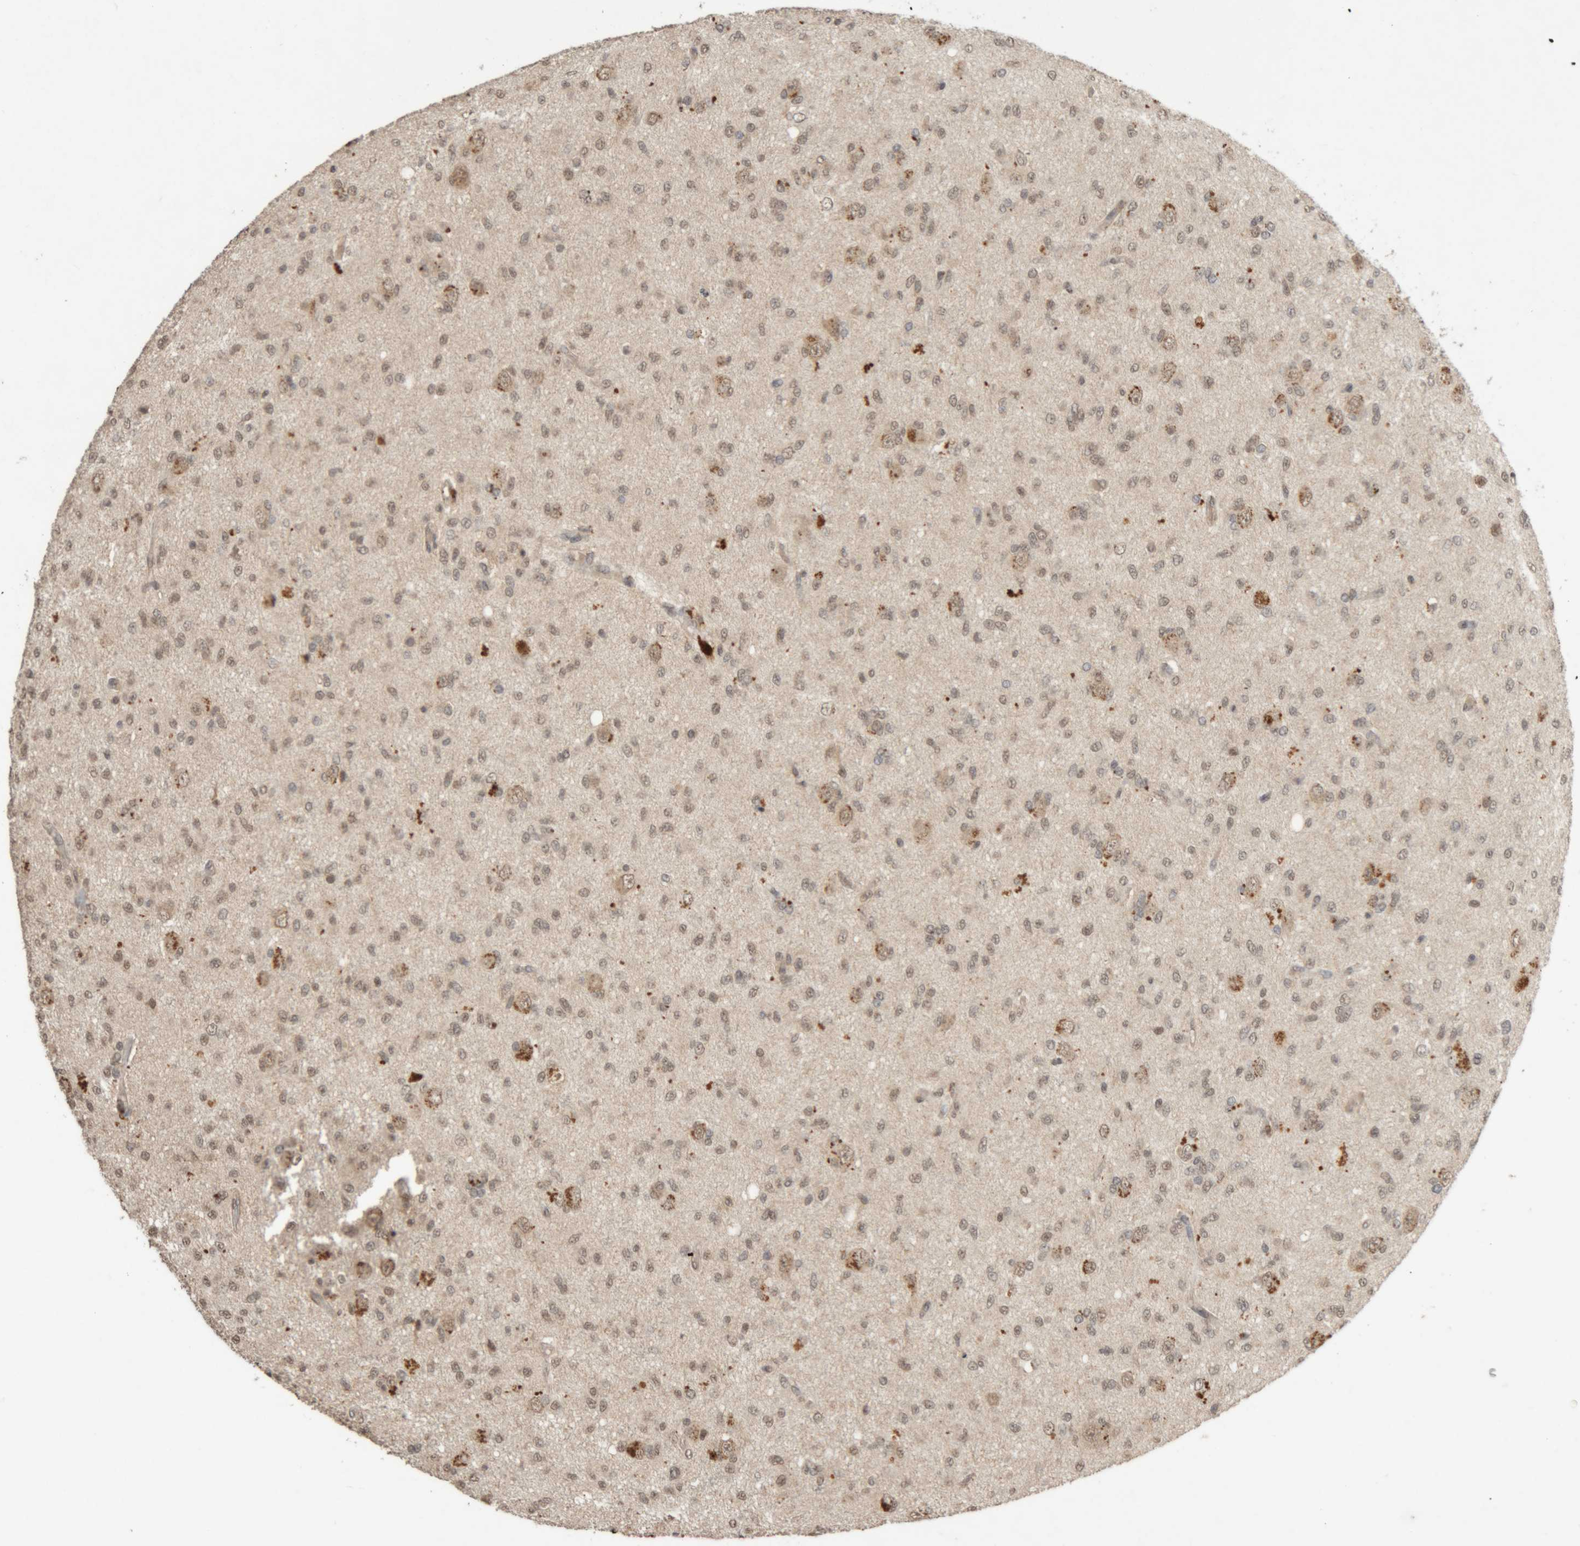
{"staining": {"intensity": "weak", "quantity": "25%-75%", "location": "nuclear"}, "tissue": "glioma", "cell_type": "Tumor cells", "image_type": "cancer", "snomed": [{"axis": "morphology", "description": "Glioma, malignant, High grade"}, {"axis": "topography", "description": "Brain"}], "caption": "The image demonstrates immunohistochemical staining of high-grade glioma (malignant). There is weak nuclear staining is present in approximately 25%-75% of tumor cells. The staining was performed using DAB (3,3'-diaminobenzidine) to visualize the protein expression in brown, while the nuclei were stained in blue with hematoxylin (Magnification: 20x).", "gene": "KEAP1", "patient": {"sex": "female", "age": 59}}